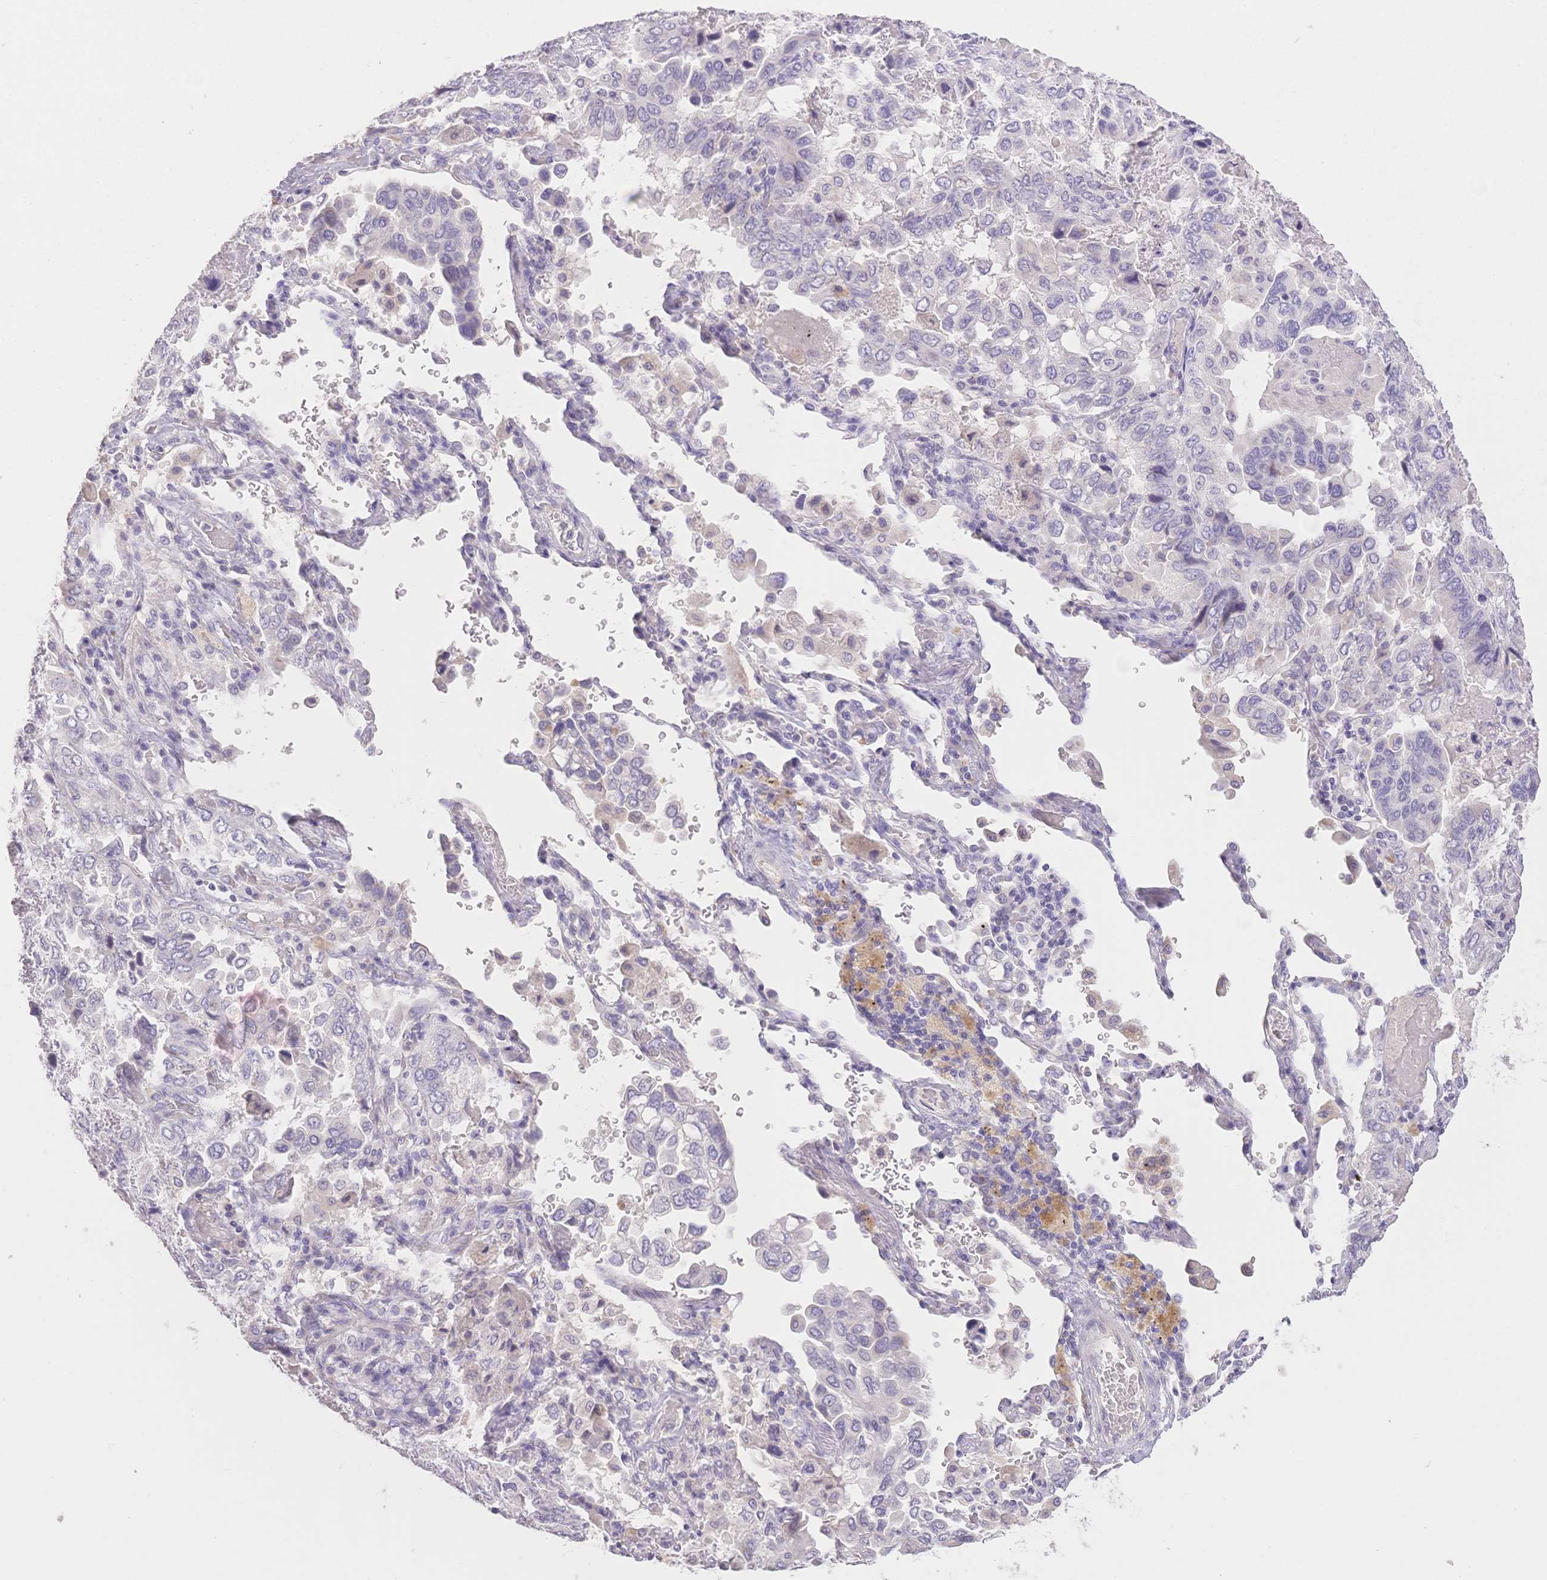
{"staining": {"intensity": "negative", "quantity": "none", "location": "none"}, "tissue": "lung cancer", "cell_type": "Tumor cells", "image_type": "cancer", "snomed": [{"axis": "morphology", "description": "Aneuploidy"}, {"axis": "morphology", "description": "Adenocarcinoma, NOS"}, {"axis": "morphology", "description": "Adenocarcinoma, metastatic, NOS"}, {"axis": "topography", "description": "Lymph node"}, {"axis": "topography", "description": "Lung"}], "caption": "Tumor cells are negative for brown protein staining in lung adenocarcinoma.", "gene": "SUV39H2", "patient": {"sex": "female", "age": 48}}